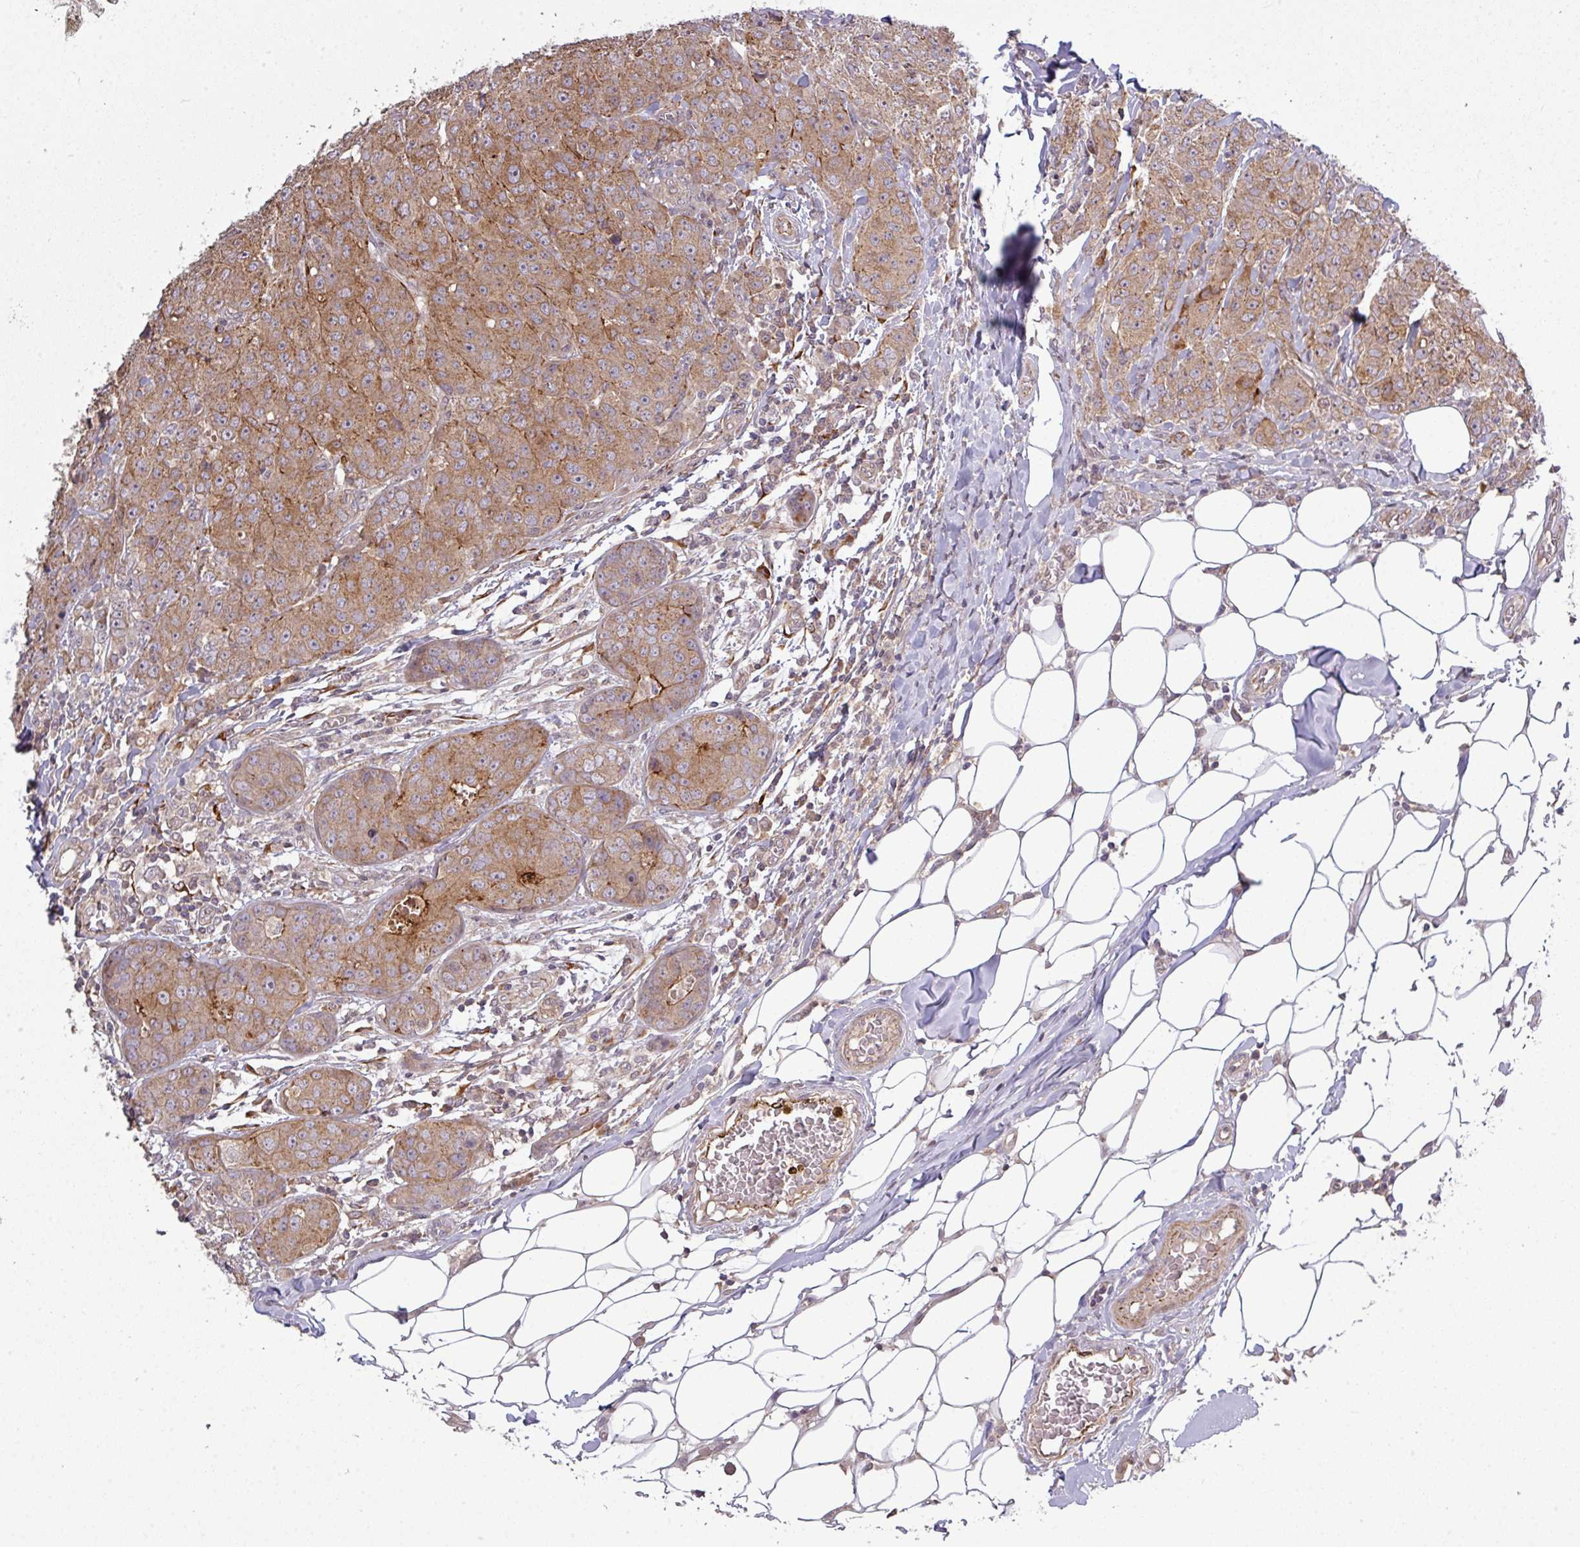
{"staining": {"intensity": "moderate", "quantity": ">75%", "location": "cytoplasmic/membranous"}, "tissue": "breast cancer", "cell_type": "Tumor cells", "image_type": "cancer", "snomed": [{"axis": "morphology", "description": "Duct carcinoma"}, {"axis": "topography", "description": "Breast"}], "caption": "The micrograph reveals staining of breast cancer, revealing moderate cytoplasmic/membranous protein positivity (brown color) within tumor cells. Using DAB (brown) and hematoxylin (blue) stains, captured at high magnification using brightfield microscopy.", "gene": "PAPLN", "patient": {"sex": "female", "age": 43}}